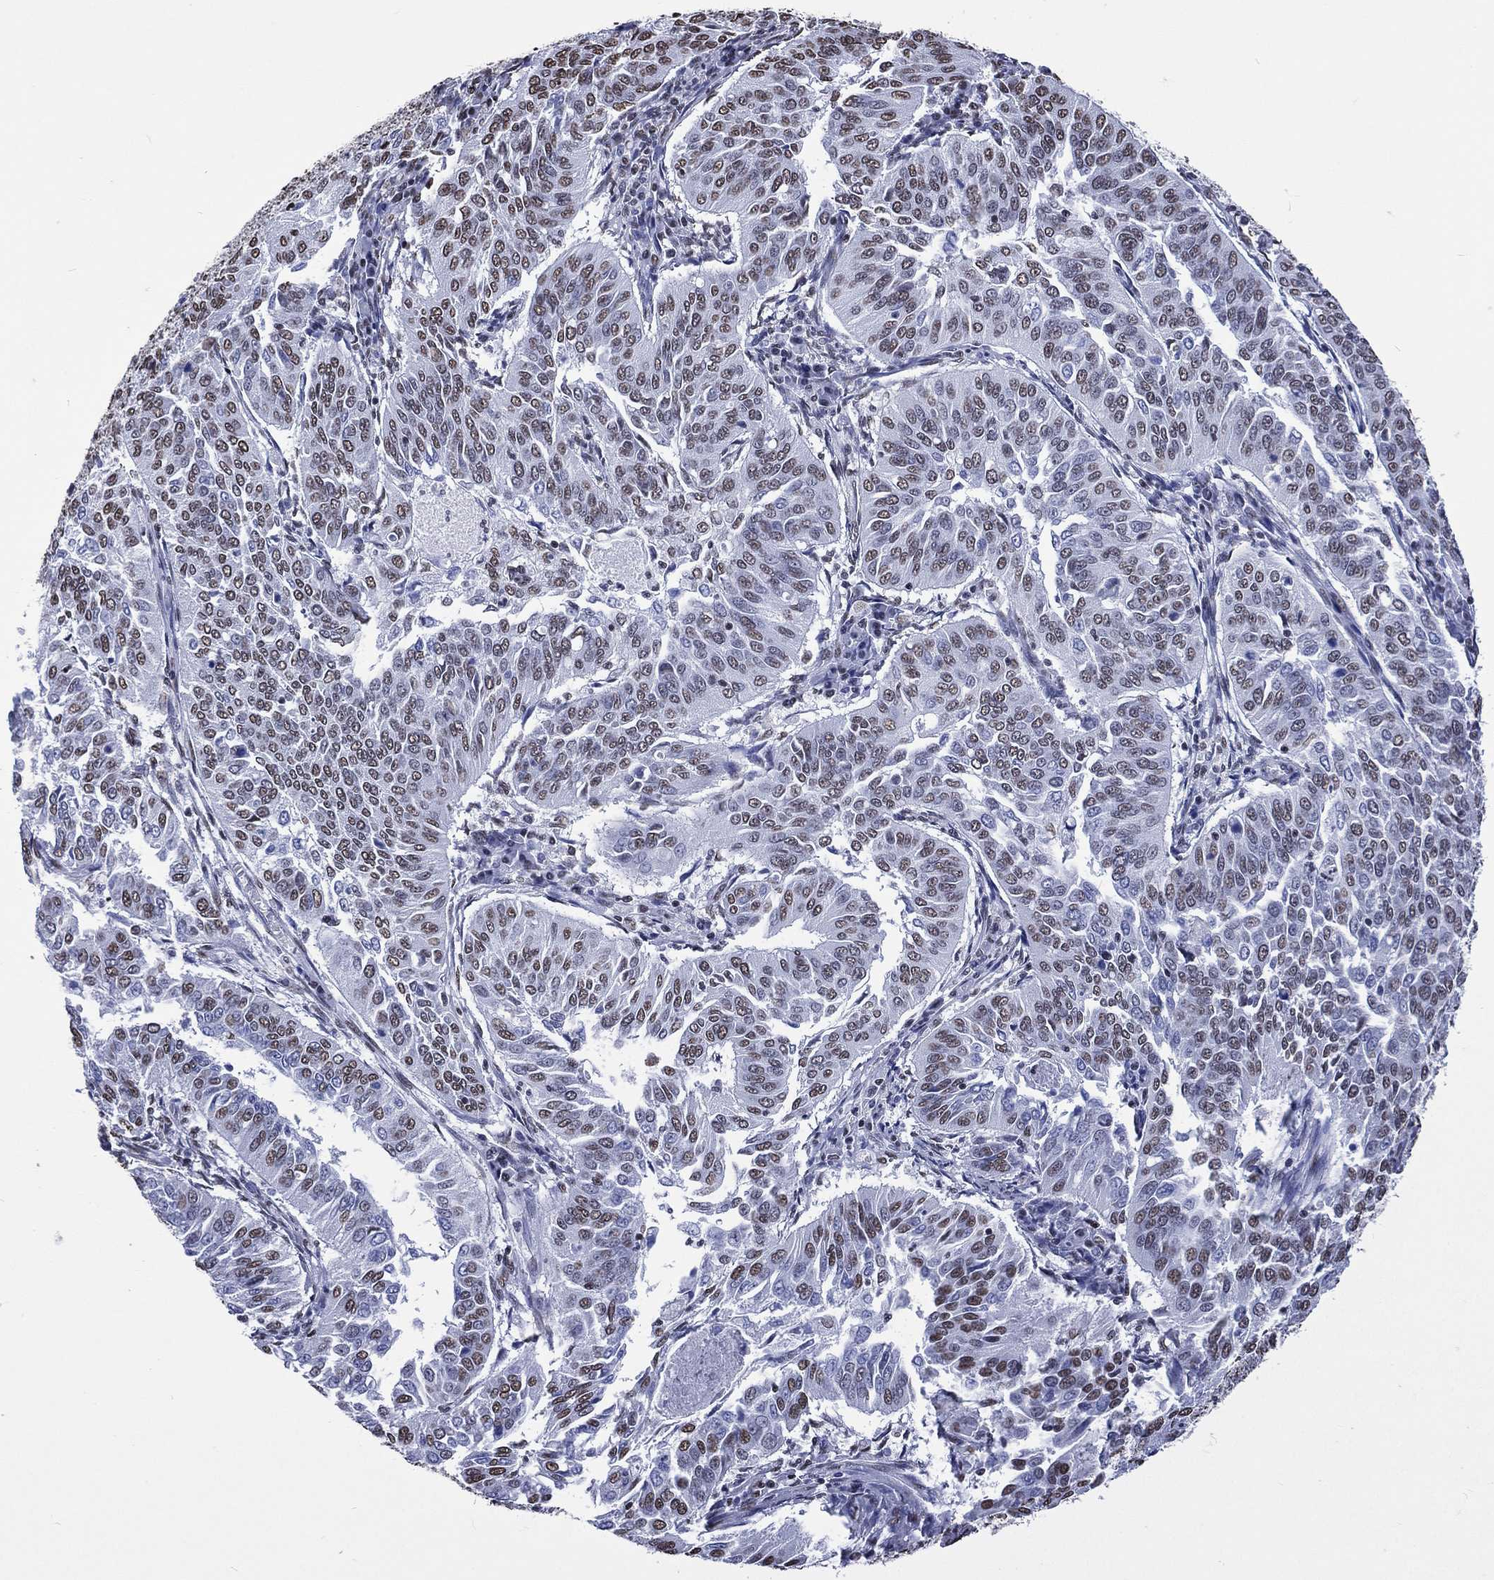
{"staining": {"intensity": "moderate", "quantity": "25%-75%", "location": "nuclear"}, "tissue": "cervical cancer", "cell_type": "Tumor cells", "image_type": "cancer", "snomed": [{"axis": "morphology", "description": "Normal tissue, NOS"}, {"axis": "morphology", "description": "Squamous cell carcinoma, NOS"}, {"axis": "topography", "description": "Cervix"}], "caption": "Moderate nuclear expression for a protein is appreciated in approximately 25%-75% of tumor cells of cervical squamous cell carcinoma using immunohistochemistry (IHC).", "gene": "RETREG2", "patient": {"sex": "female", "age": 39}}